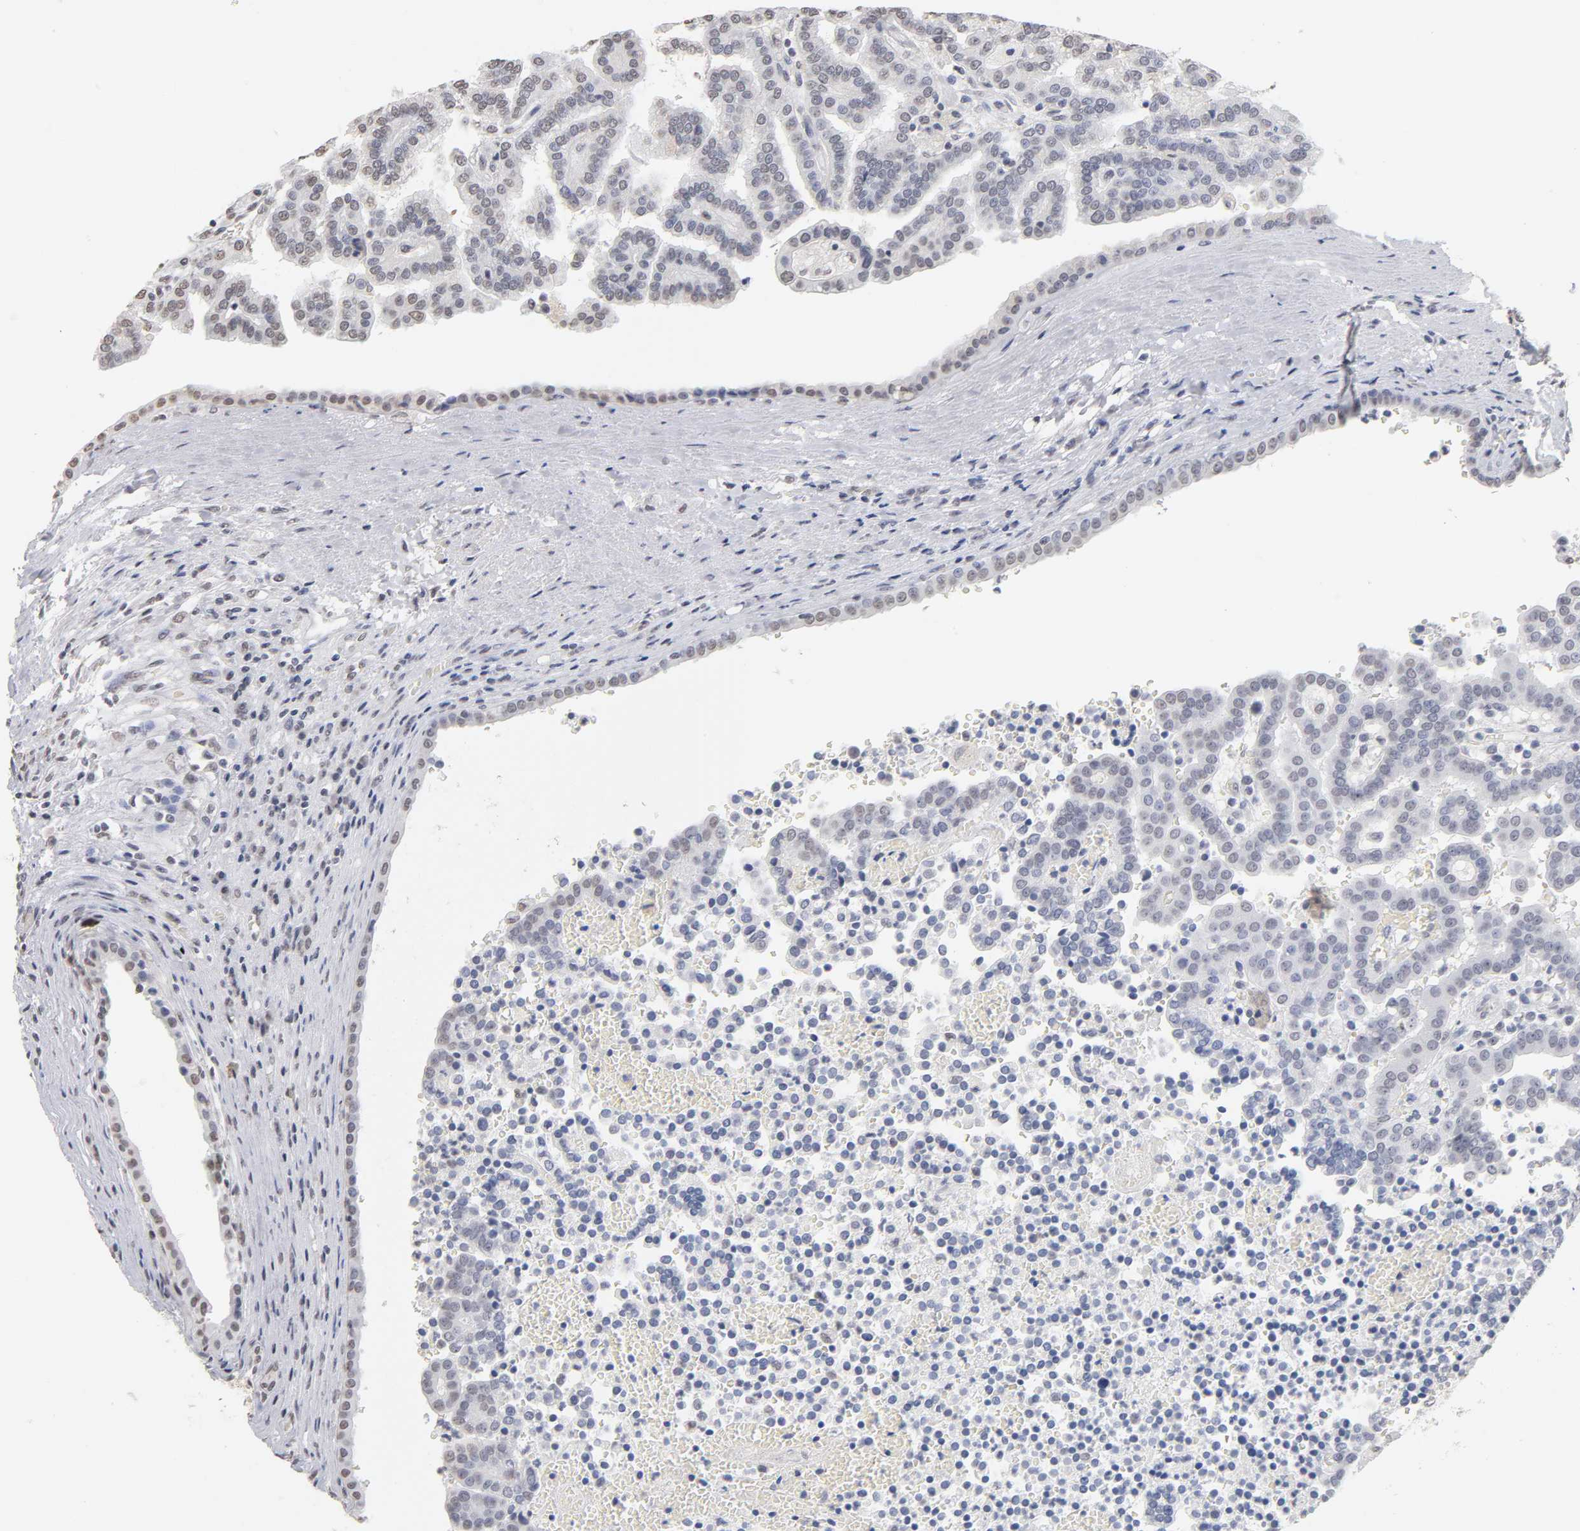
{"staining": {"intensity": "weak", "quantity": "<25%", "location": "nuclear"}, "tissue": "renal cancer", "cell_type": "Tumor cells", "image_type": "cancer", "snomed": [{"axis": "morphology", "description": "Adenocarcinoma, NOS"}, {"axis": "topography", "description": "Kidney"}], "caption": "IHC of renal adenocarcinoma shows no positivity in tumor cells.", "gene": "CRABP2", "patient": {"sex": "male", "age": 61}}